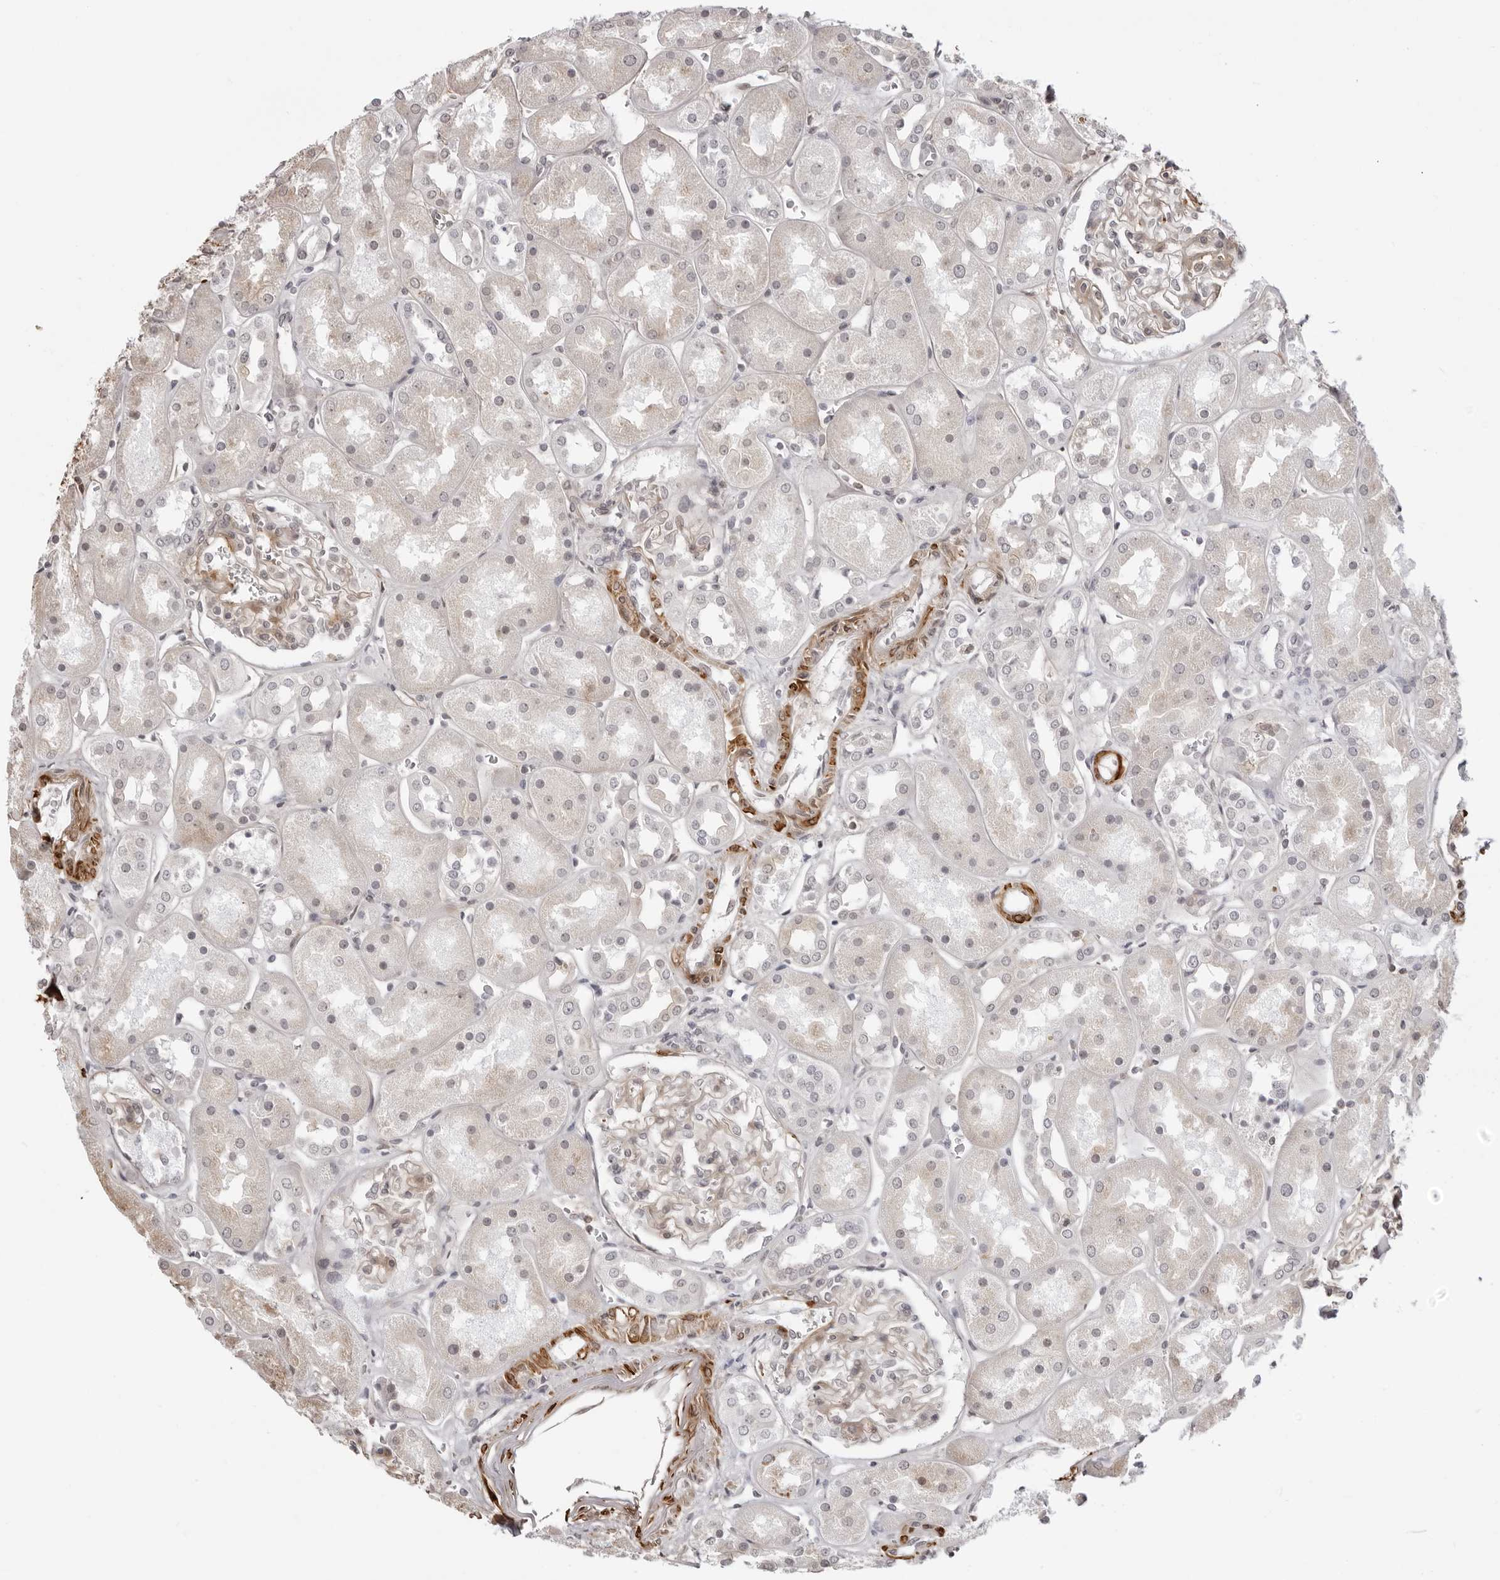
{"staining": {"intensity": "weak", "quantity": "25%-75%", "location": "cytoplasmic/membranous"}, "tissue": "kidney", "cell_type": "Cells in glomeruli", "image_type": "normal", "snomed": [{"axis": "morphology", "description": "Normal tissue, NOS"}, {"axis": "topography", "description": "Kidney"}], "caption": "Immunohistochemistry (DAB (3,3'-diaminobenzidine)) staining of normal human kidney exhibits weak cytoplasmic/membranous protein expression in about 25%-75% of cells in glomeruli. The staining was performed using DAB (3,3'-diaminobenzidine) to visualize the protein expression in brown, while the nuclei were stained in blue with hematoxylin (Magnification: 20x).", "gene": "UNK", "patient": {"sex": "male", "age": 70}}